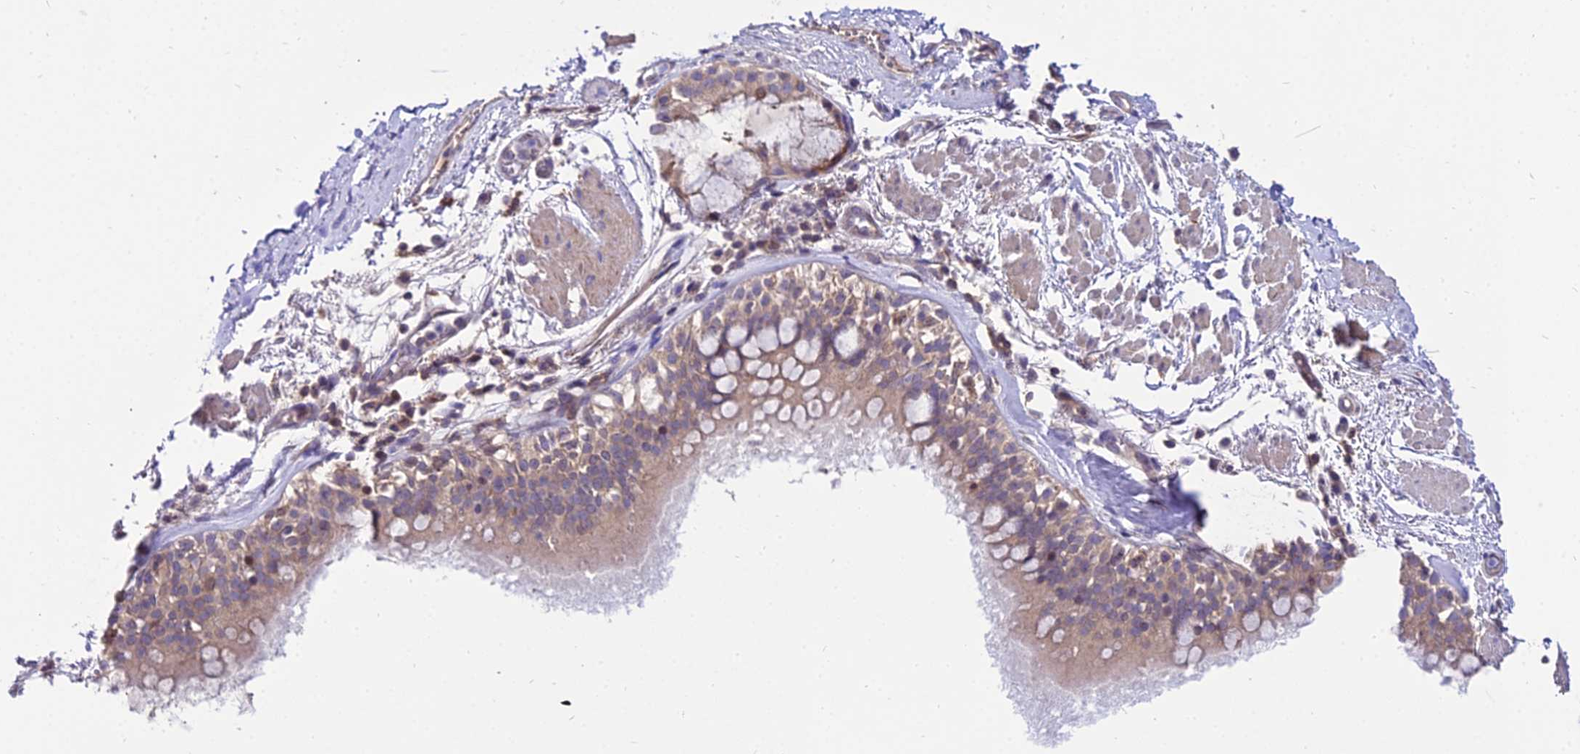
{"staining": {"intensity": "weak", "quantity": "<25%", "location": "cytoplasmic/membranous"}, "tissue": "soft tissue", "cell_type": "Fibroblasts", "image_type": "normal", "snomed": [{"axis": "morphology", "description": "Normal tissue, NOS"}, {"axis": "topography", "description": "Lymph node"}, {"axis": "topography", "description": "Cartilage tissue"}, {"axis": "topography", "description": "Bronchus"}], "caption": "A photomicrograph of human soft tissue is negative for staining in fibroblasts. The staining was performed using DAB (3,3'-diaminobenzidine) to visualize the protein expression in brown, while the nuclei were stained in blue with hematoxylin (Magnification: 20x).", "gene": "SHQ1", "patient": {"sex": "male", "age": 63}}